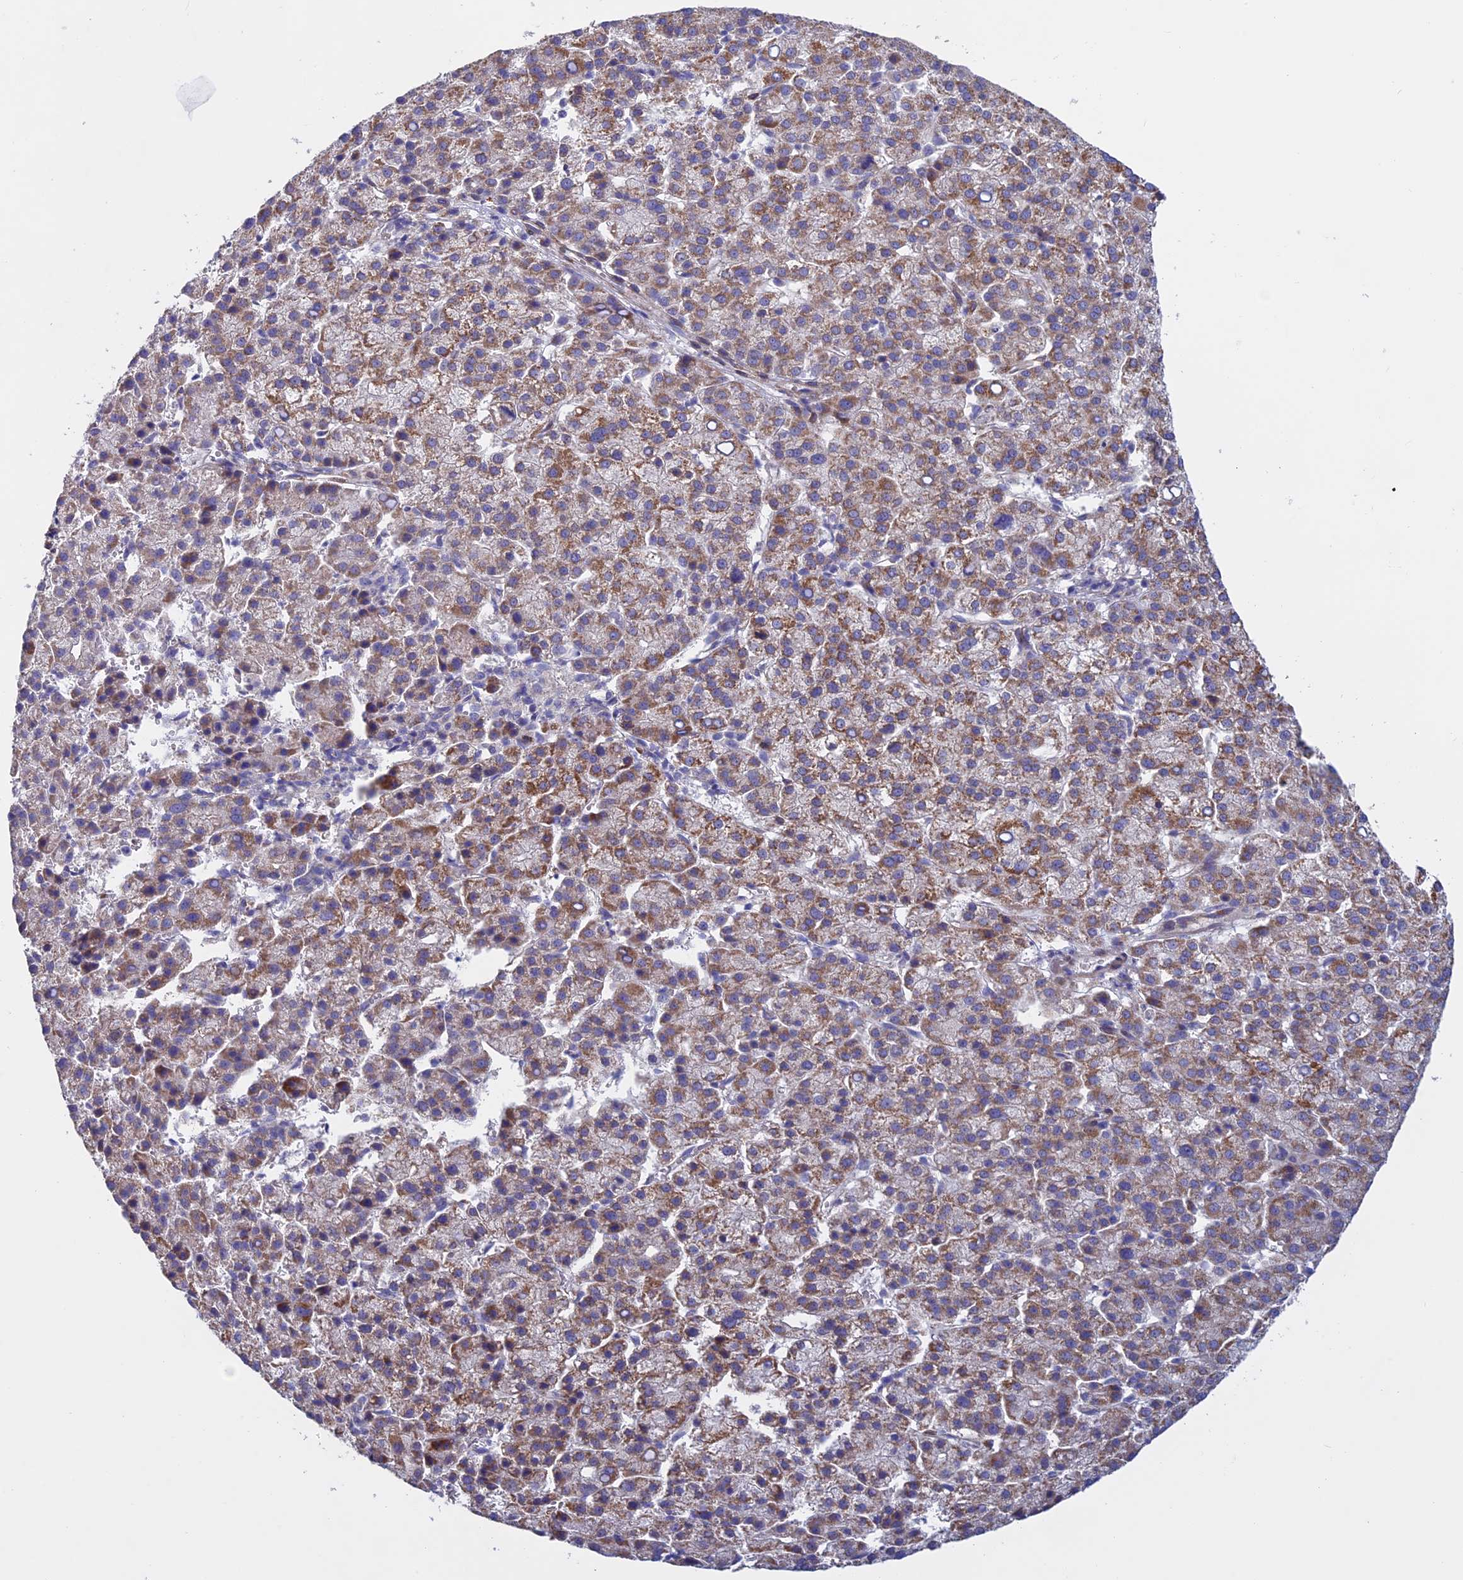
{"staining": {"intensity": "moderate", "quantity": ">75%", "location": "cytoplasmic/membranous"}, "tissue": "liver cancer", "cell_type": "Tumor cells", "image_type": "cancer", "snomed": [{"axis": "morphology", "description": "Carcinoma, Hepatocellular, NOS"}, {"axis": "topography", "description": "Liver"}], "caption": "Liver hepatocellular carcinoma was stained to show a protein in brown. There is medium levels of moderate cytoplasmic/membranous positivity in approximately >75% of tumor cells.", "gene": "ETFDH", "patient": {"sex": "female", "age": 58}}